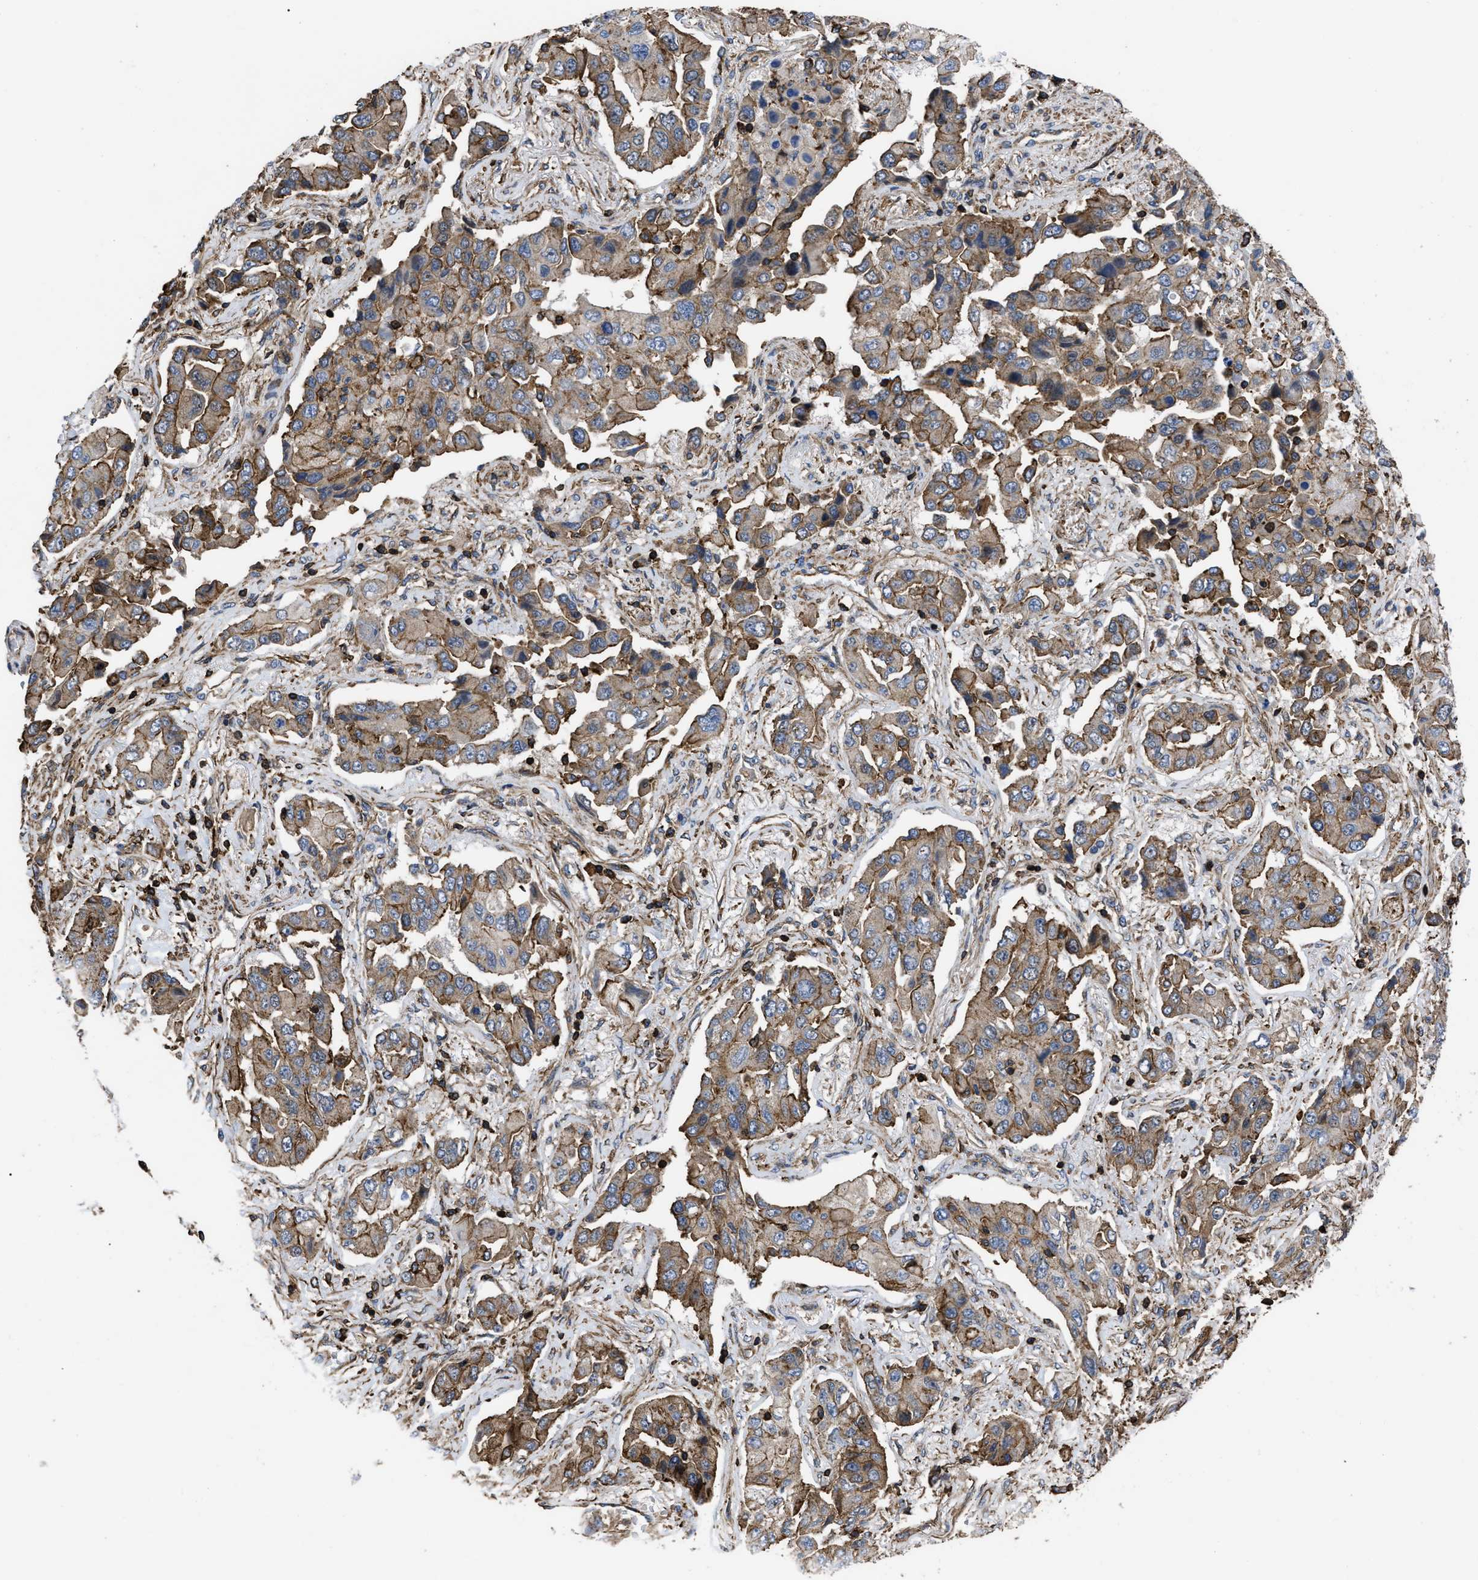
{"staining": {"intensity": "weak", "quantity": ">75%", "location": "cytoplasmic/membranous"}, "tissue": "lung cancer", "cell_type": "Tumor cells", "image_type": "cancer", "snomed": [{"axis": "morphology", "description": "Adenocarcinoma, NOS"}, {"axis": "topography", "description": "Lung"}], "caption": "Human lung cancer (adenocarcinoma) stained with a brown dye demonstrates weak cytoplasmic/membranous positive staining in approximately >75% of tumor cells.", "gene": "SCUBE2", "patient": {"sex": "female", "age": 65}}